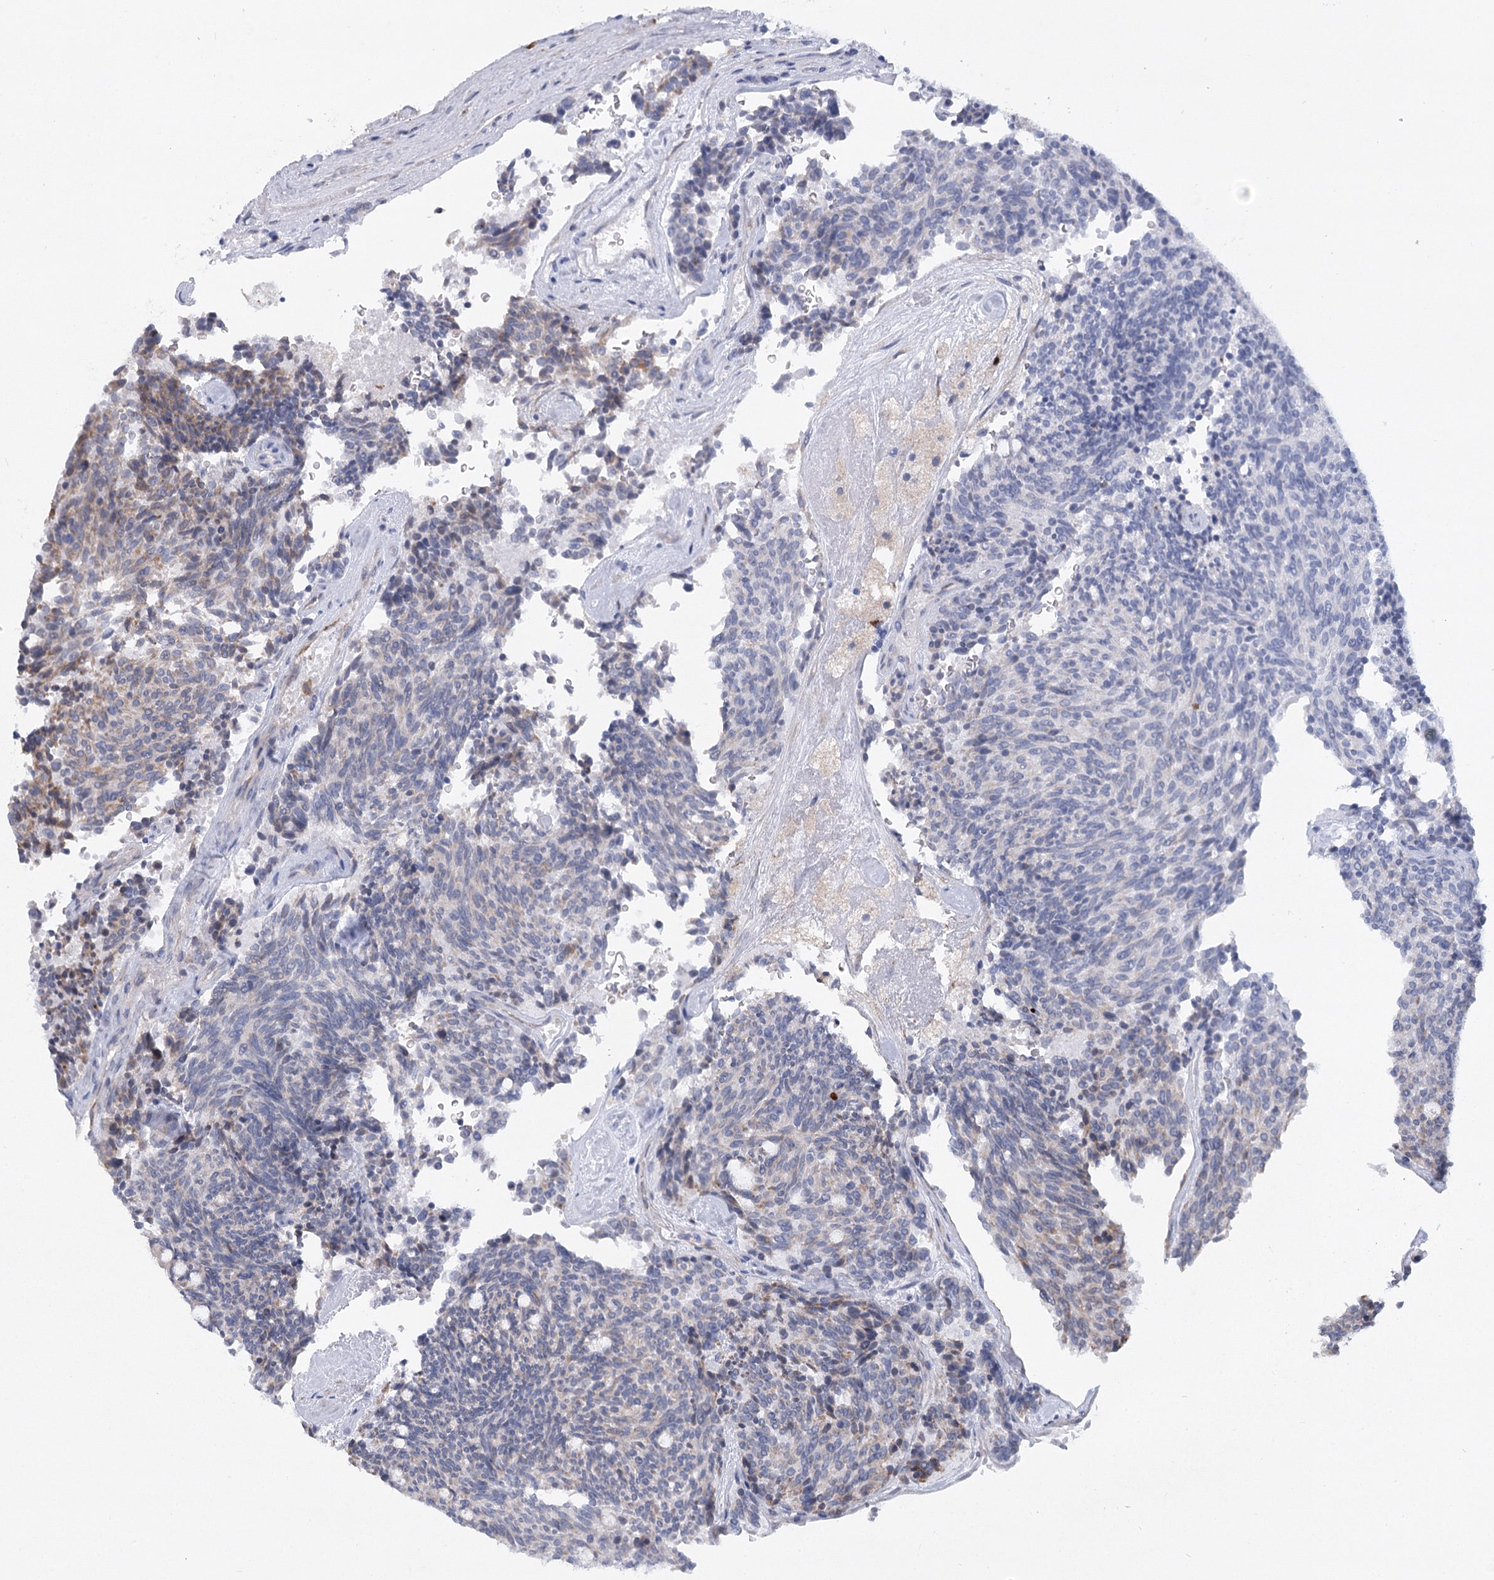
{"staining": {"intensity": "weak", "quantity": "25%-75%", "location": "cytoplasmic/membranous"}, "tissue": "carcinoid", "cell_type": "Tumor cells", "image_type": "cancer", "snomed": [{"axis": "morphology", "description": "Carcinoid, malignant, NOS"}, {"axis": "topography", "description": "Pancreas"}], "caption": "The immunohistochemical stain highlights weak cytoplasmic/membranous staining in tumor cells of carcinoid (malignant) tissue.", "gene": "NCKAP5", "patient": {"sex": "female", "age": 54}}